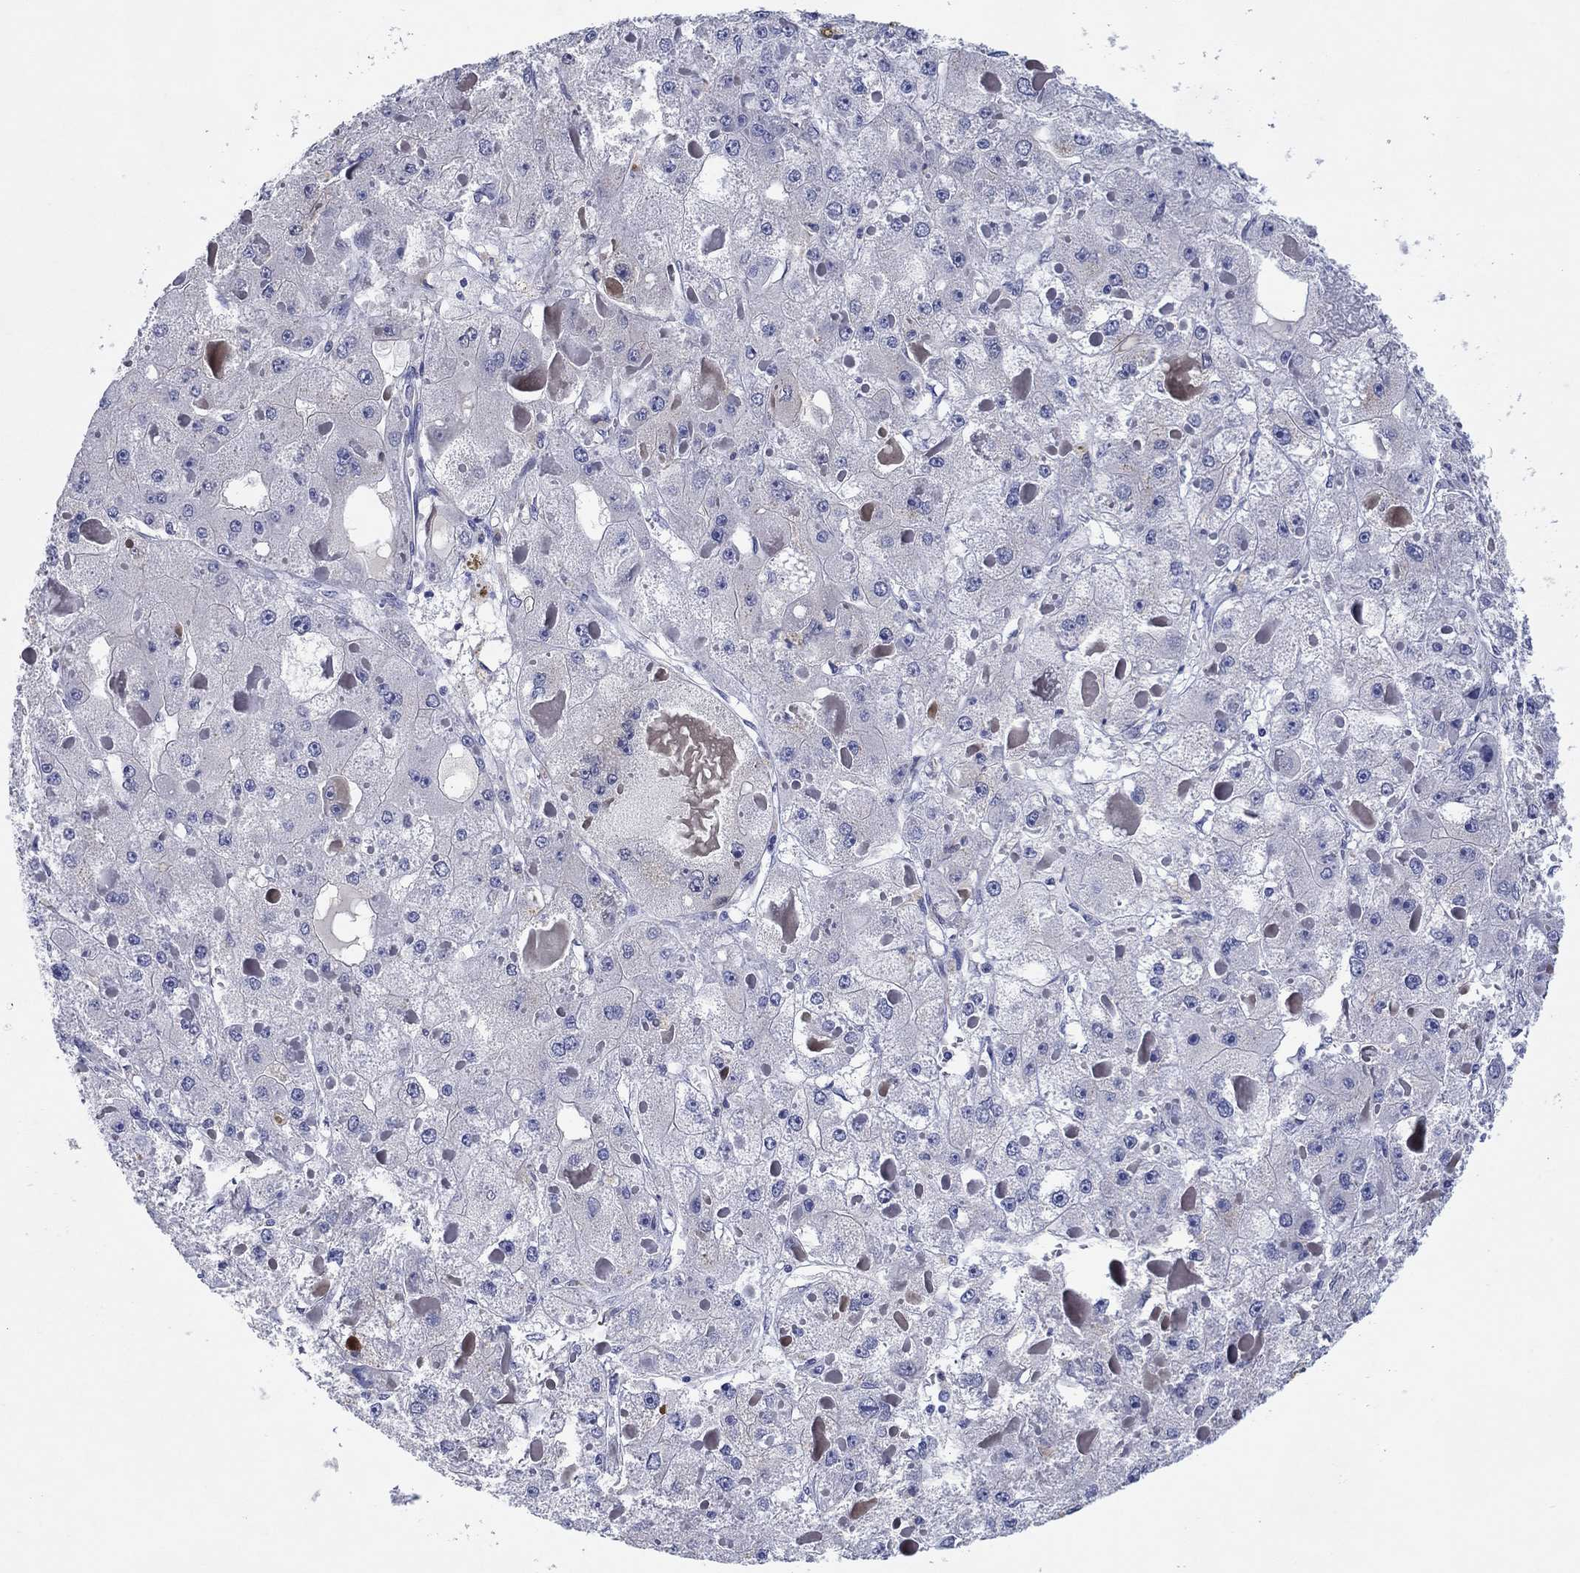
{"staining": {"intensity": "negative", "quantity": "none", "location": "none"}, "tissue": "liver cancer", "cell_type": "Tumor cells", "image_type": "cancer", "snomed": [{"axis": "morphology", "description": "Carcinoma, Hepatocellular, NOS"}, {"axis": "topography", "description": "Liver"}], "caption": "Tumor cells show no significant protein staining in liver hepatocellular carcinoma.", "gene": "HDC", "patient": {"sex": "female", "age": 73}}